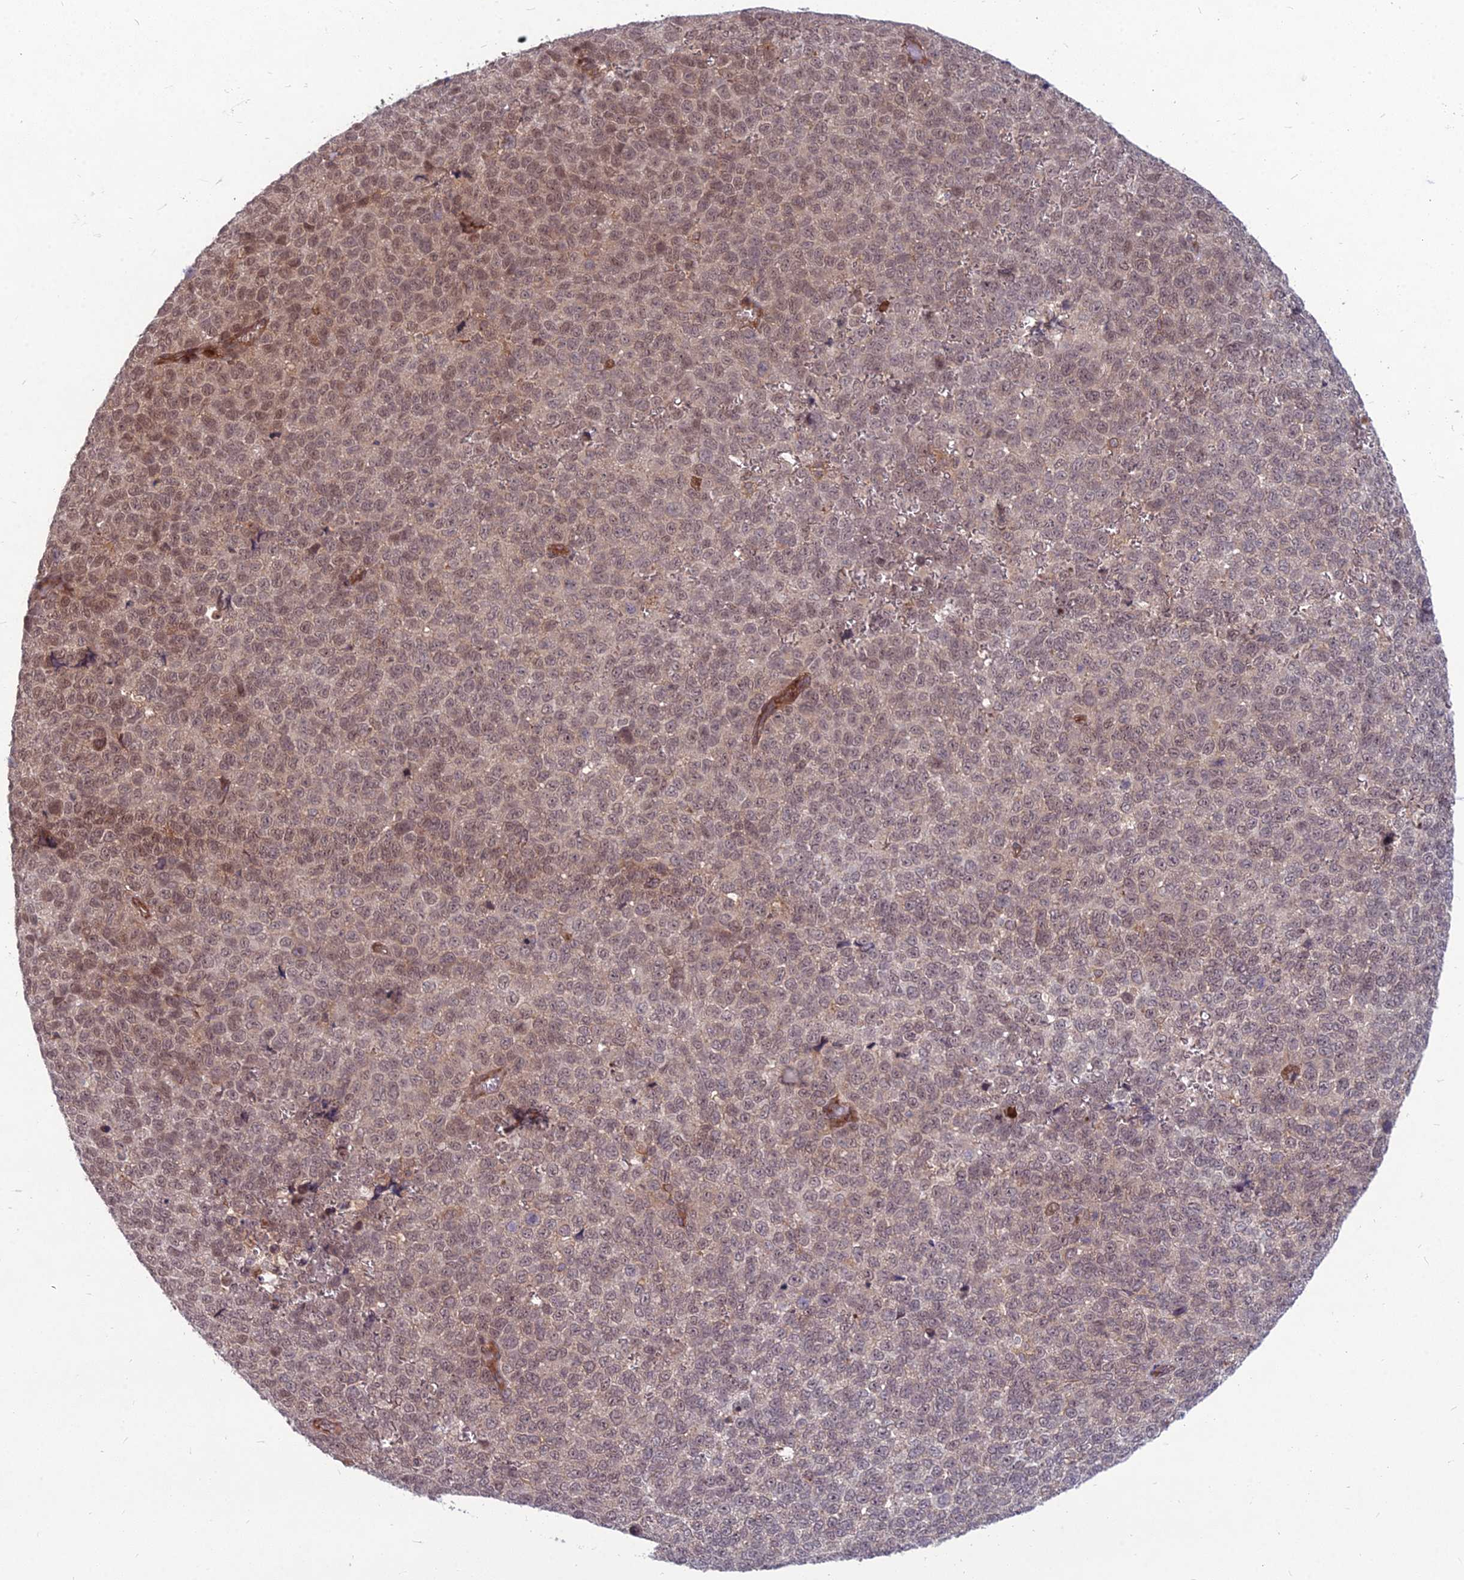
{"staining": {"intensity": "weak", "quantity": "<25%", "location": "nuclear"}, "tissue": "melanoma", "cell_type": "Tumor cells", "image_type": "cancer", "snomed": [{"axis": "morphology", "description": "Malignant melanoma, NOS"}, {"axis": "topography", "description": "Nose, NOS"}], "caption": "Immunohistochemistry of melanoma shows no expression in tumor cells. Nuclei are stained in blue.", "gene": "MFSD8", "patient": {"sex": "female", "age": 48}}